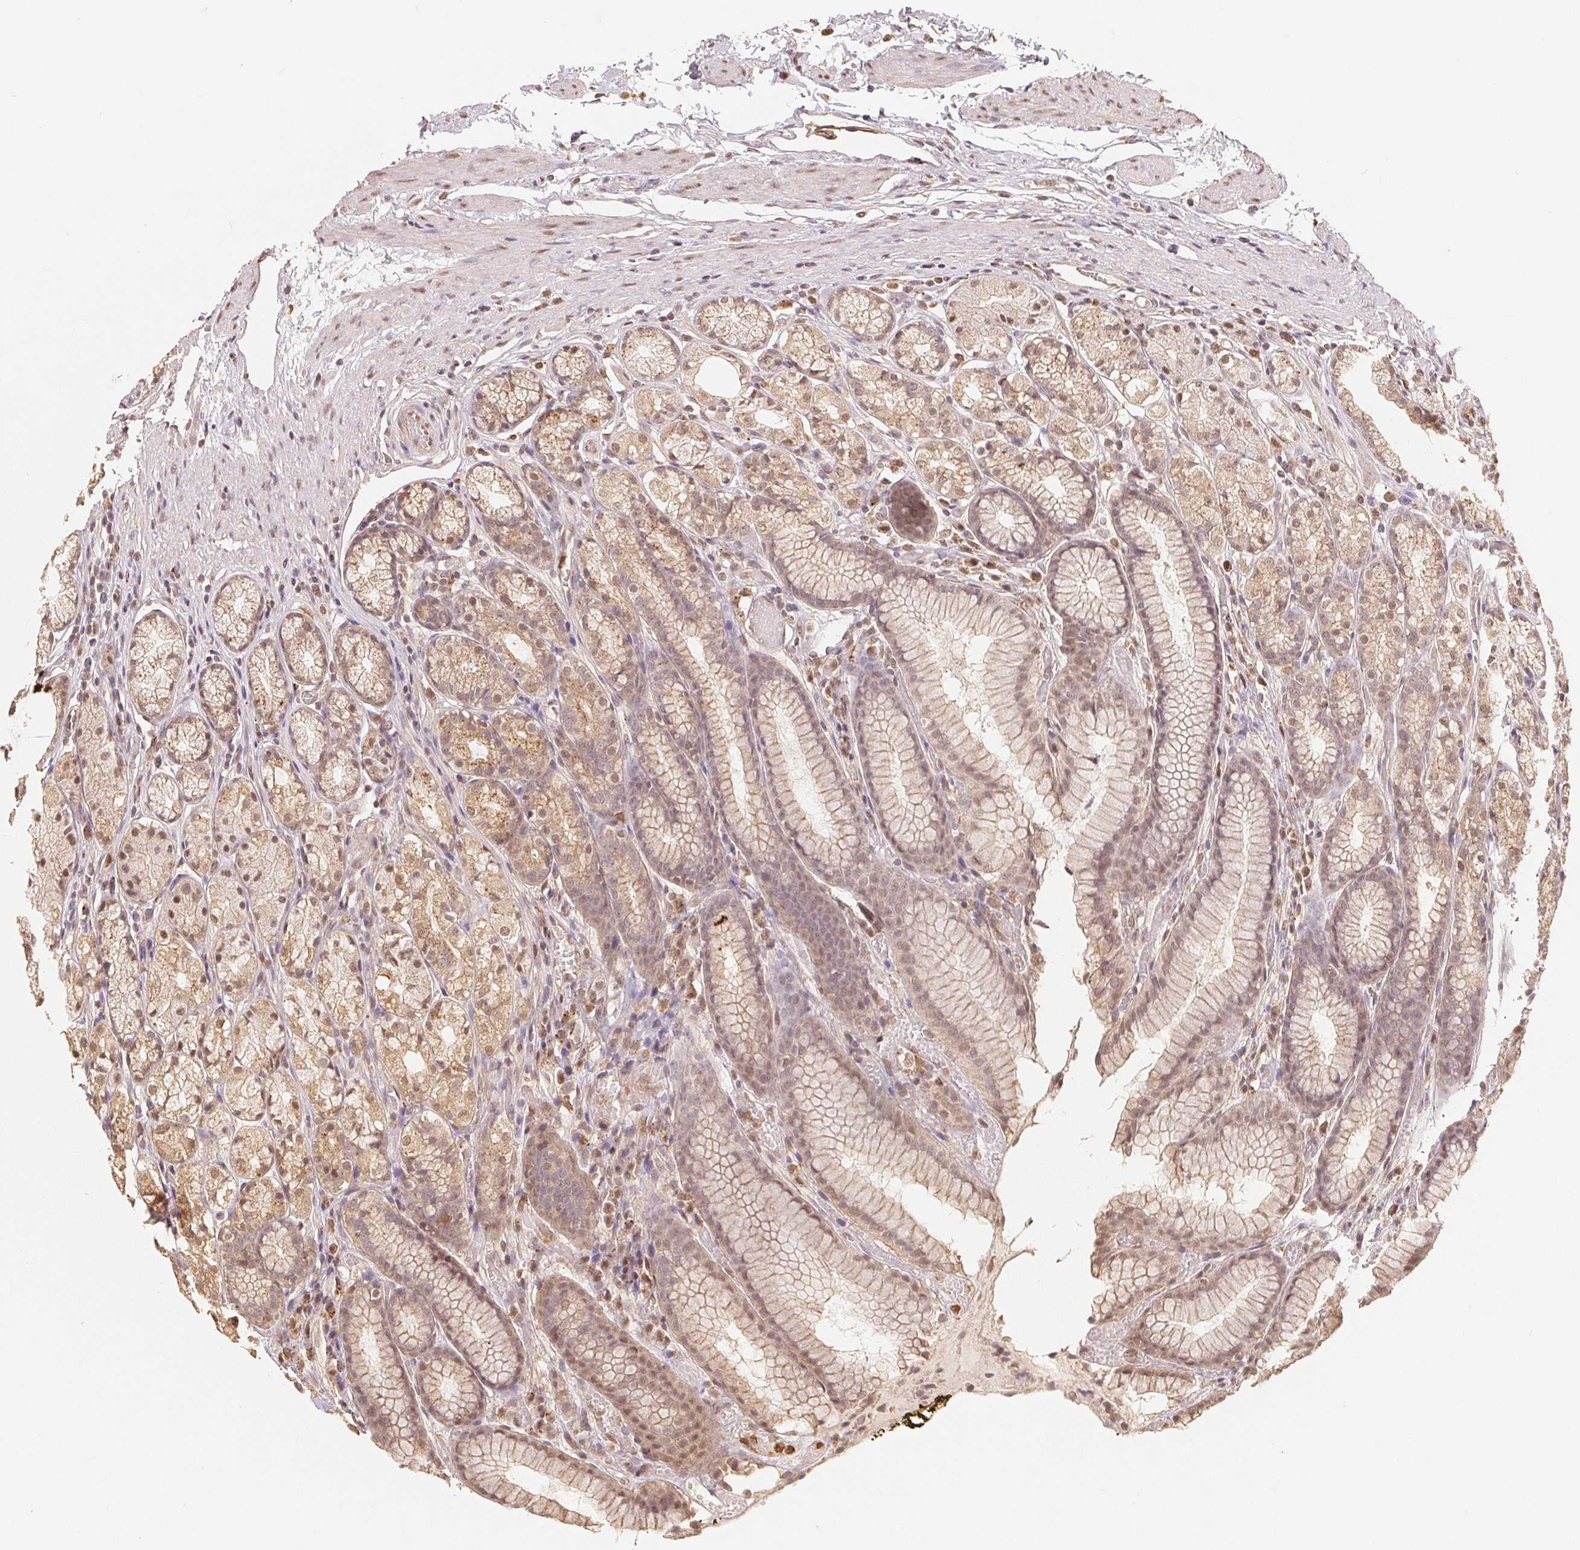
{"staining": {"intensity": "moderate", "quantity": "25%-75%", "location": "cytoplasmic/membranous,nuclear"}, "tissue": "stomach", "cell_type": "Glandular cells", "image_type": "normal", "snomed": [{"axis": "morphology", "description": "Normal tissue, NOS"}, {"axis": "topography", "description": "Stomach"}], "caption": "Stomach stained with a brown dye exhibits moderate cytoplasmic/membranous,nuclear positive positivity in approximately 25%-75% of glandular cells.", "gene": "GUSB", "patient": {"sex": "male", "age": 70}}